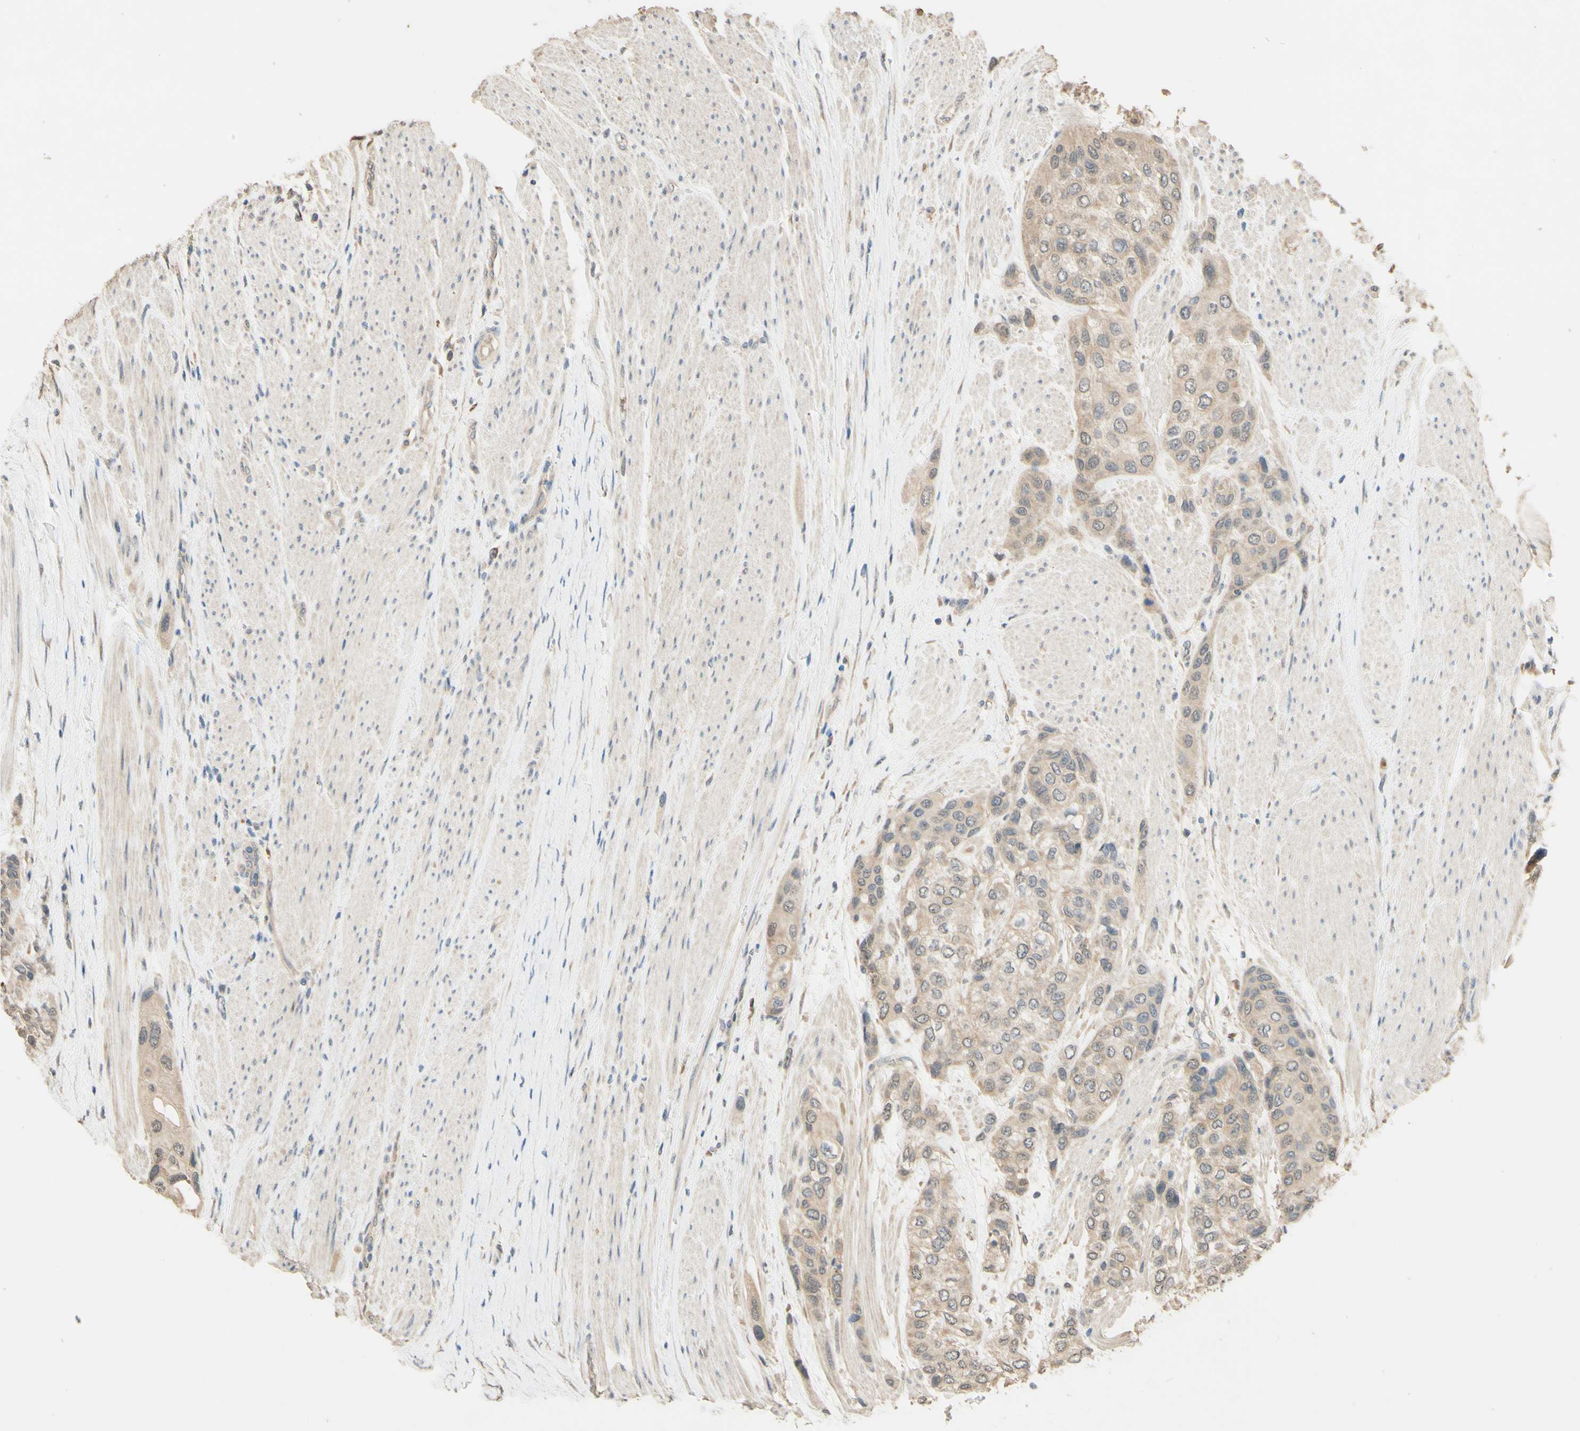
{"staining": {"intensity": "weak", "quantity": ">75%", "location": "cytoplasmic/membranous"}, "tissue": "urothelial cancer", "cell_type": "Tumor cells", "image_type": "cancer", "snomed": [{"axis": "morphology", "description": "Urothelial carcinoma, High grade"}, {"axis": "topography", "description": "Urinary bladder"}], "caption": "Urothelial cancer was stained to show a protein in brown. There is low levels of weak cytoplasmic/membranous staining in approximately >75% of tumor cells.", "gene": "SMIM19", "patient": {"sex": "female", "age": 56}}